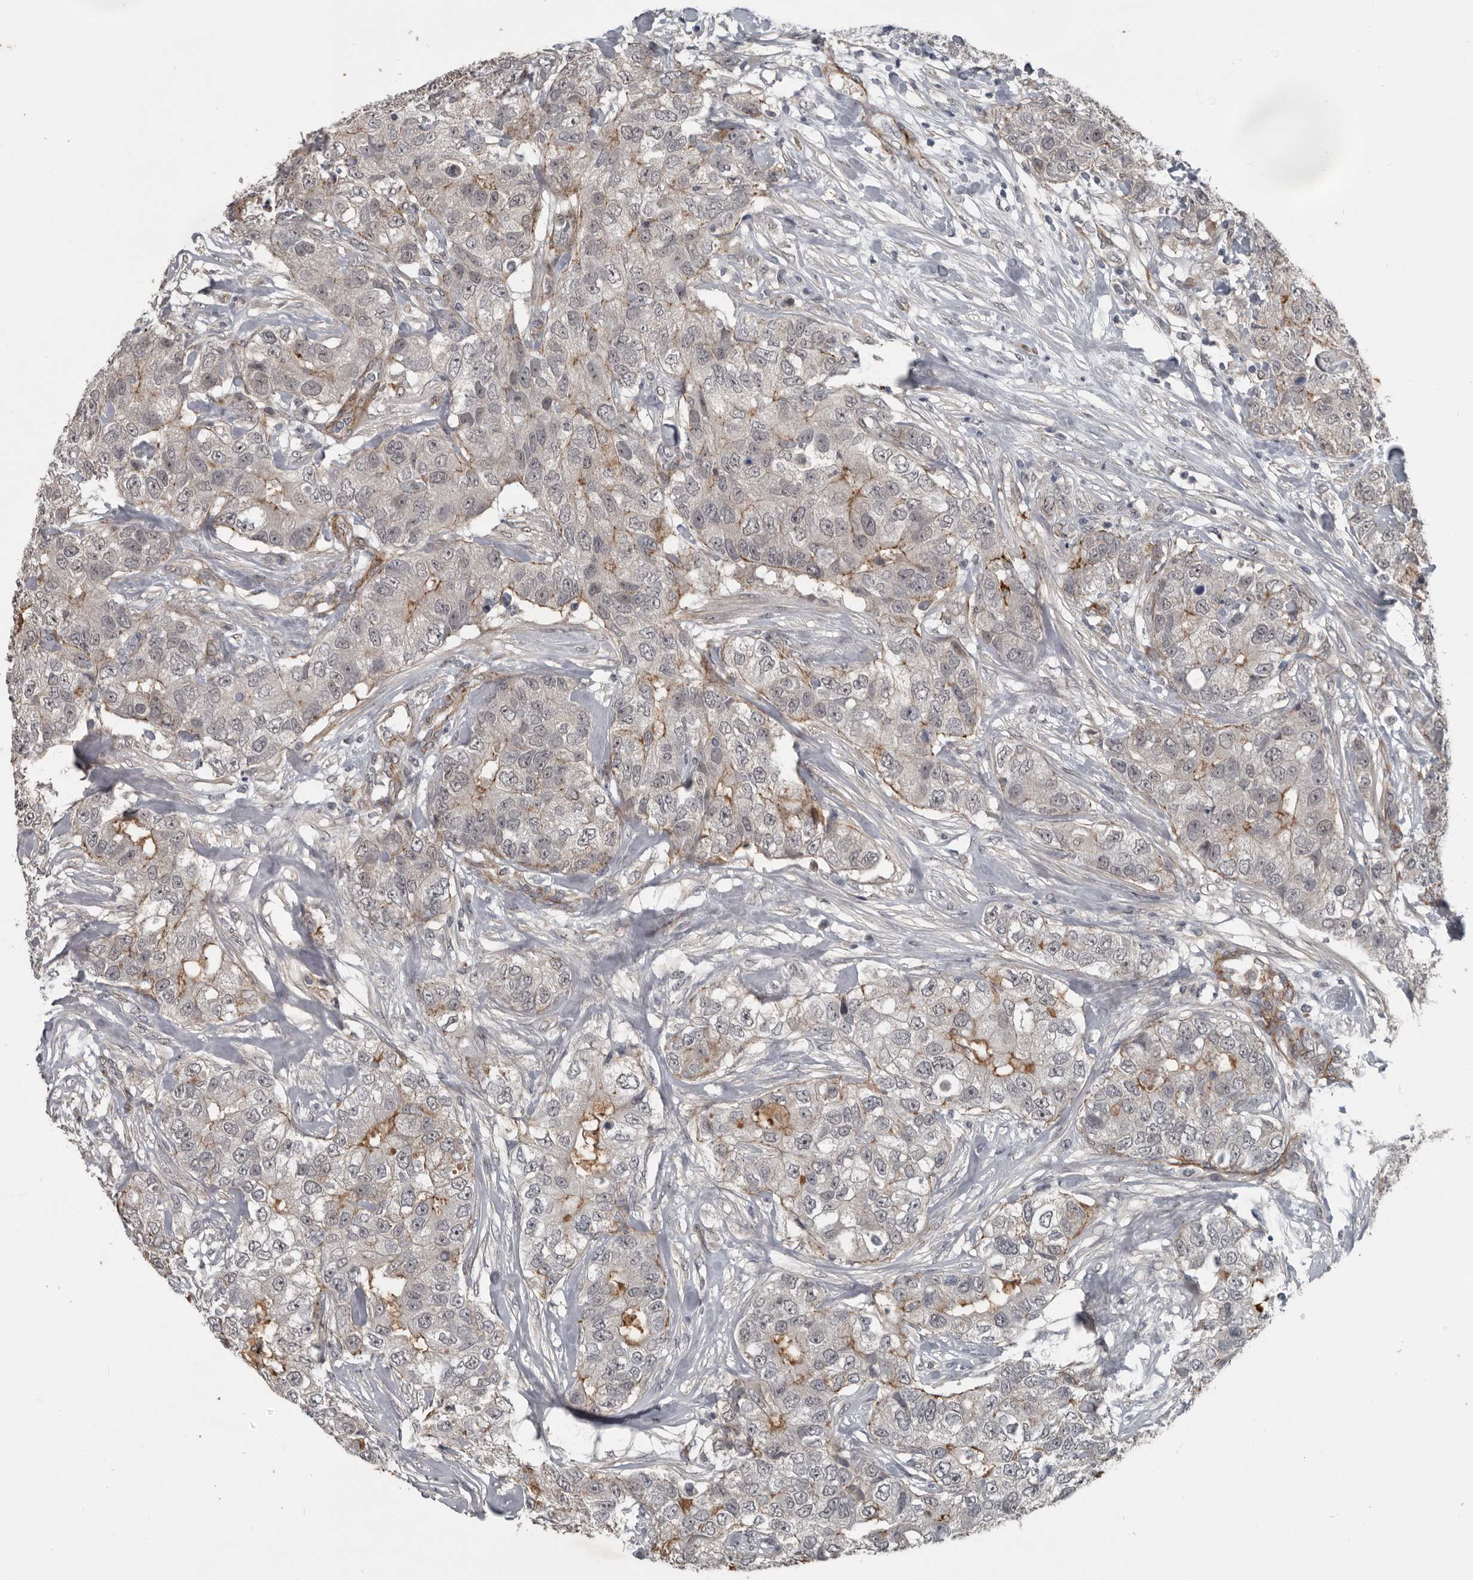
{"staining": {"intensity": "moderate", "quantity": "<25%", "location": "cytoplasmic/membranous"}, "tissue": "breast cancer", "cell_type": "Tumor cells", "image_type": "cancer", "snomed": [{"axis": "morphology", "description": "Duct carcinoma"}, {"axis": "topography", "description": "Breast"}], "caption": "Tumor cells demonstrate moderate cytoplasmic/membranous staining in about <25% of cells in breast invasive ductal carcinoma.", "gene": "C1orf216", "patient": {"sex": "female", "age": 62}}